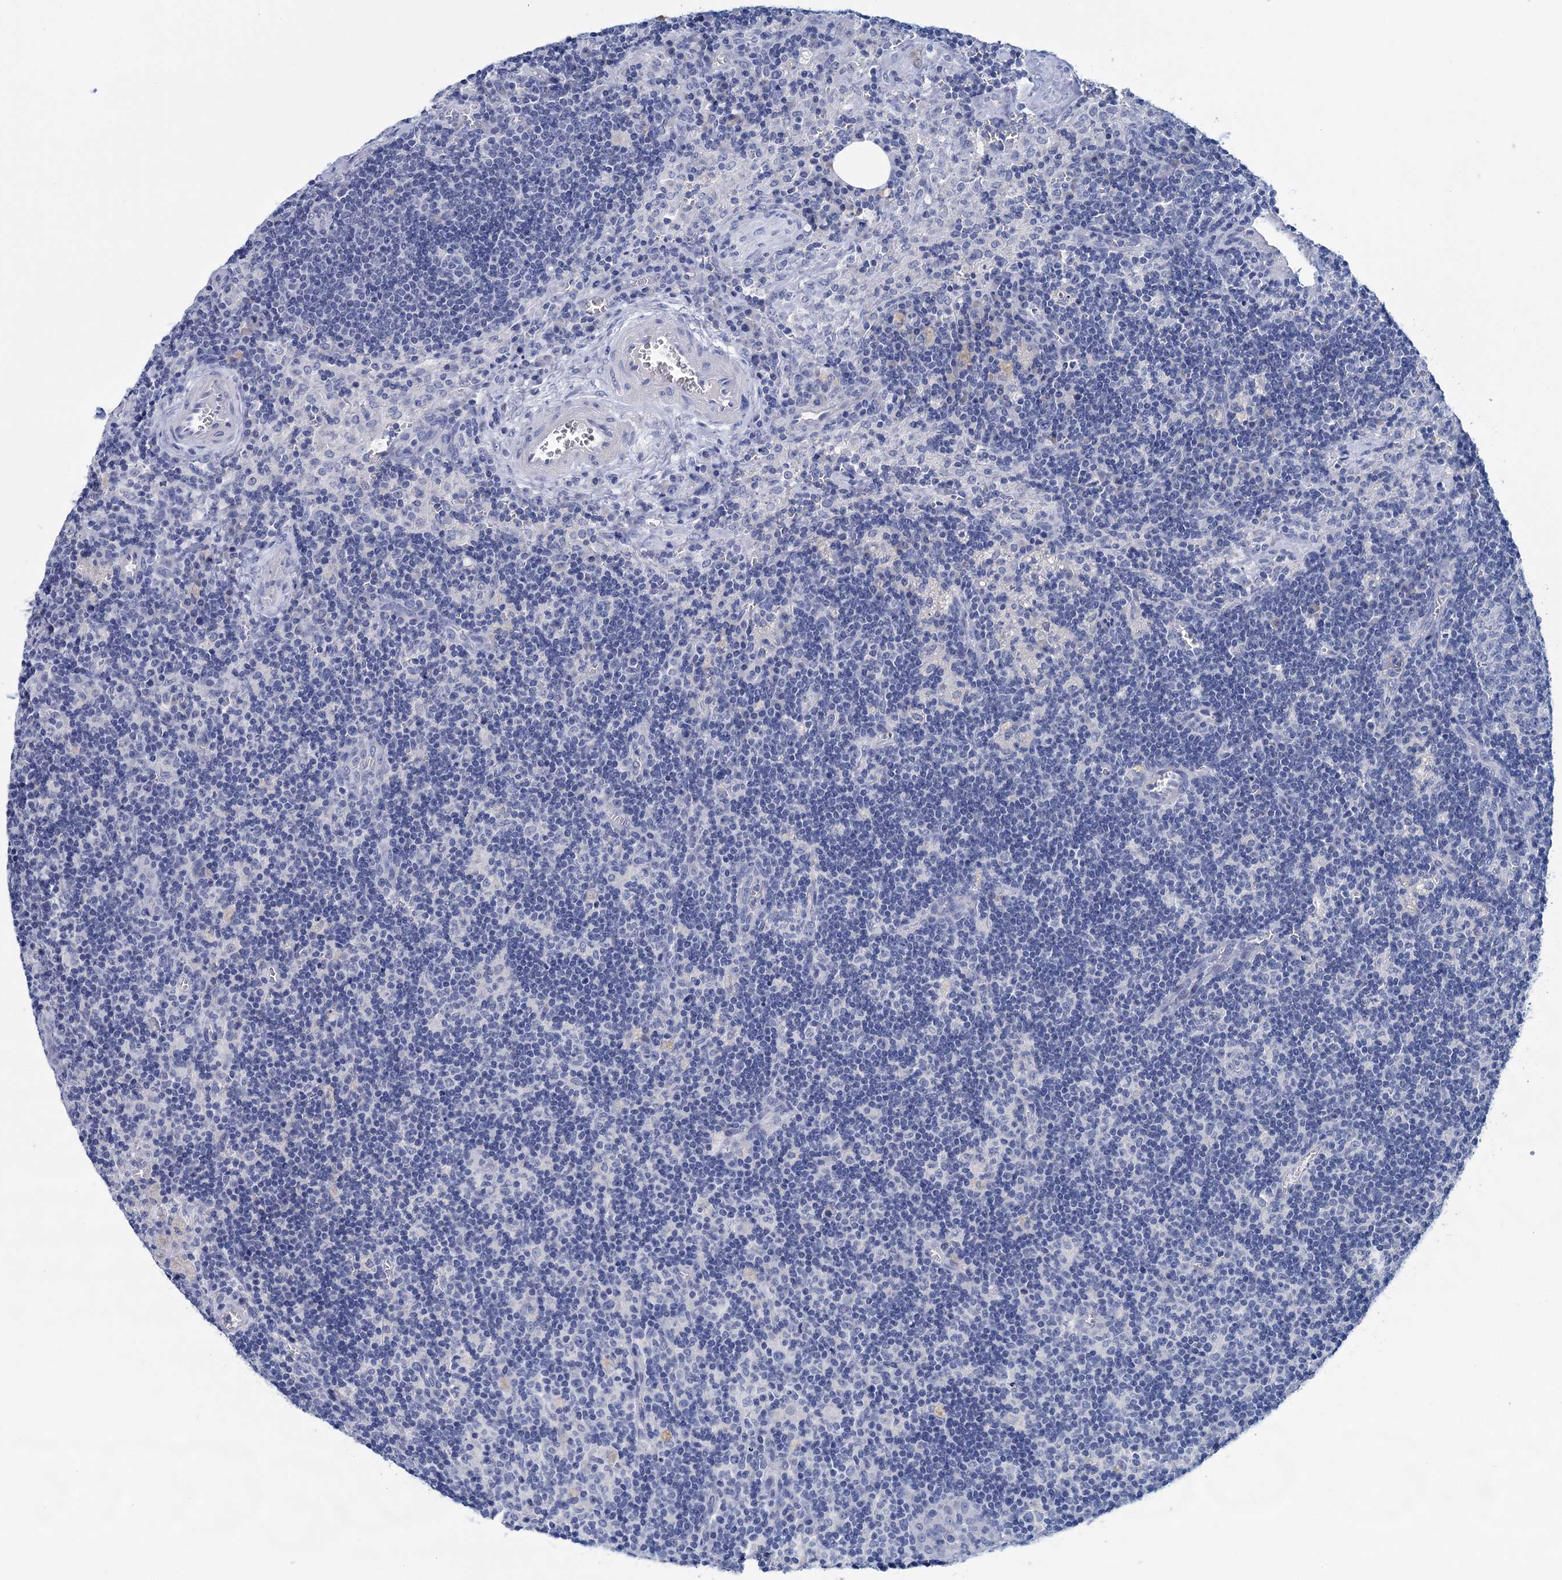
{"staining": {"intensity": "negative", "quantity": "none", "location": "none"}, "tissue": "lymph node", "cell_type": "Germinal center cells", "image_type": "normal", "snomed": [{"axis": "morphology", "description": "Normal tissue, NOS"}, {"axis": "topography", "description": "Lymph node"}], "caption": "A photomicrograph of human lymph node is negative for staining in germinal center cells. (Stains: DAB (3,3'-diaminobenzidine) immunohistochemistry with hematoxylin counter stain, Microscopy: brightfield microscopy at high magnification).", "gene": "MYOZ3", "patient": {"sex": "male", "age": 58}}